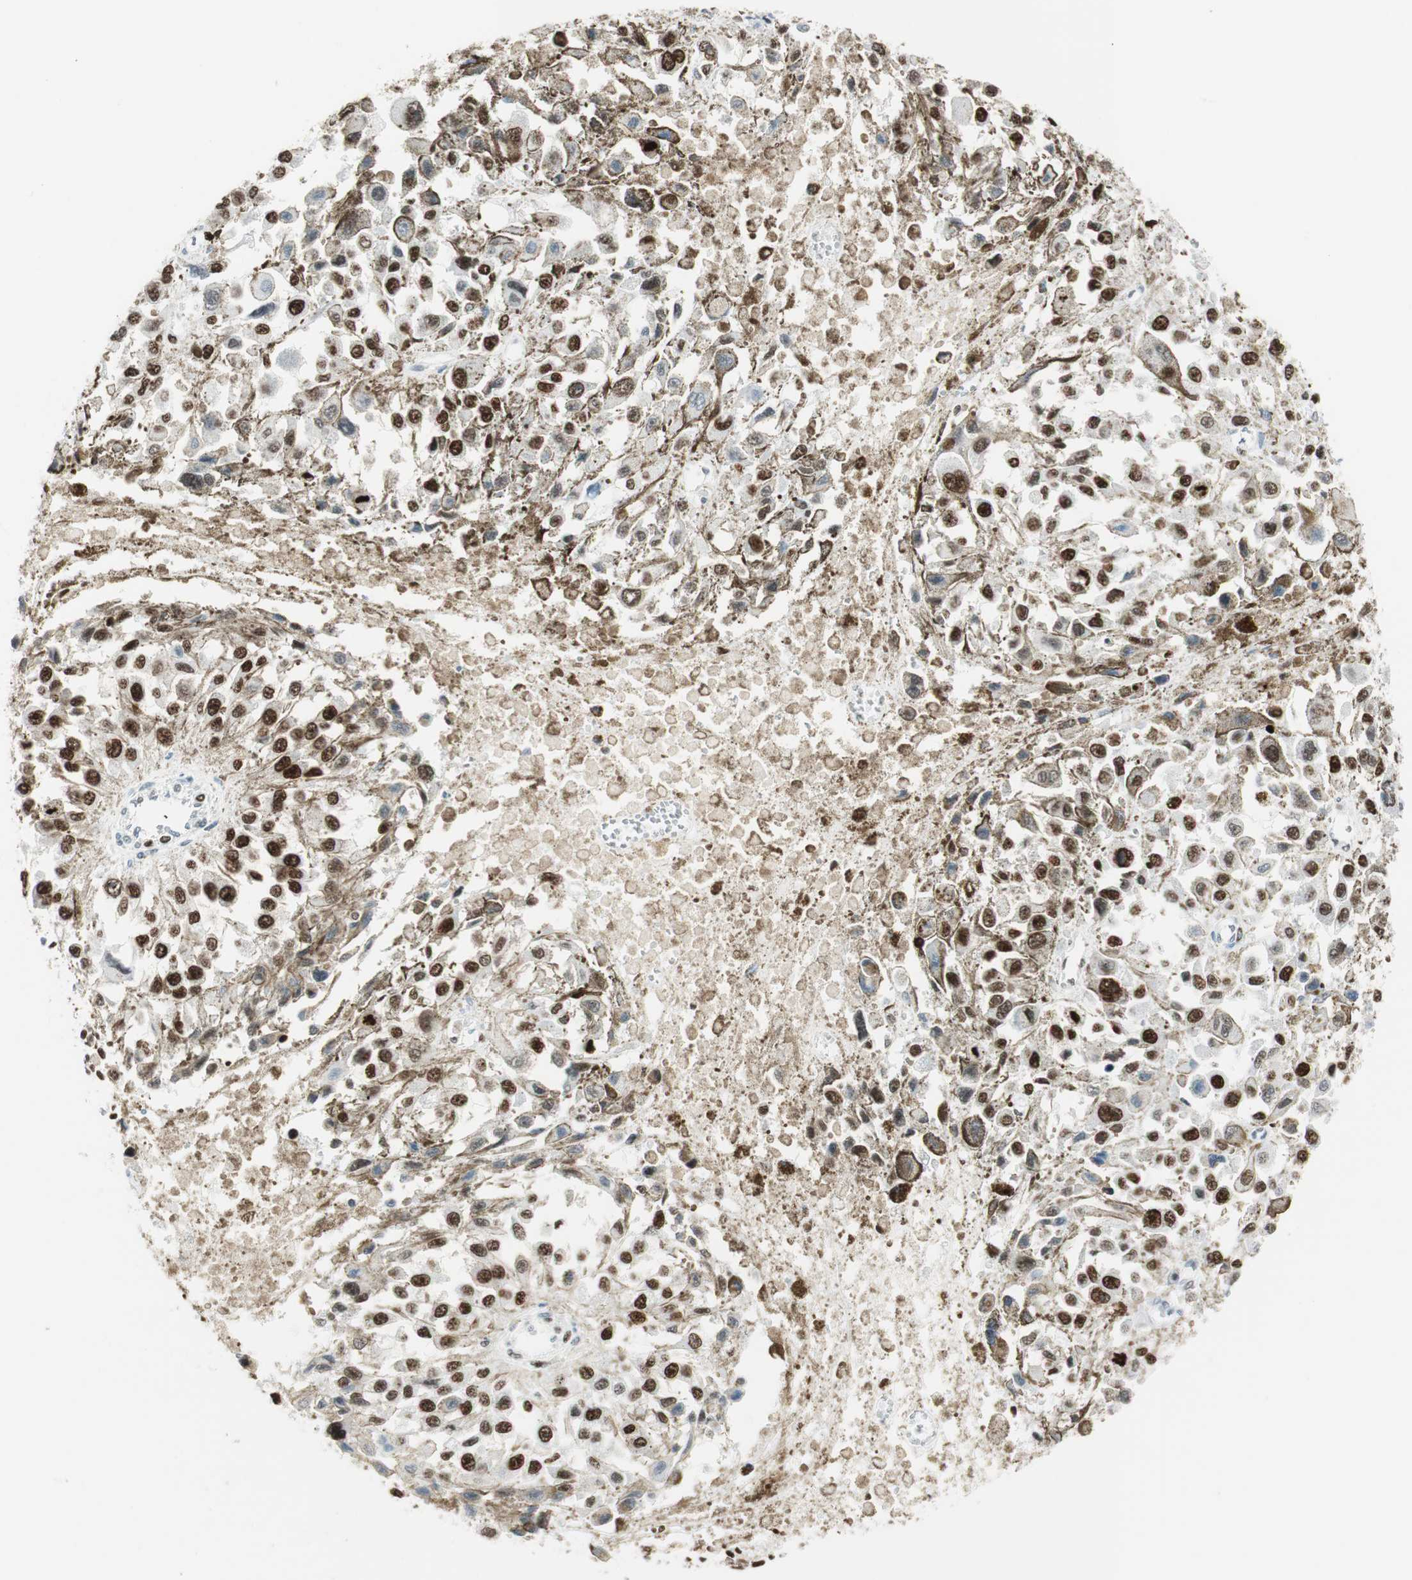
{"staining": {"intensity": "strong", "quantity": ">75%", "location": "nuclear"}, "tissue": "melanoma", "cell_type": "Tumor cells", "image_type": "cancer", "snomed": [{"axis": "morphology", "description": "Malignant melanoma, Metastatic site"}, {"axis": "topography", "description": "Lymph node"}], "caption": "Tumor cells demonstrate high levels of strong nuclear expression in about >75% of cells in malignant melanoma (metastatic site).", "gene": "EZH2", "patient": {"sex": "male", "age": 59}}